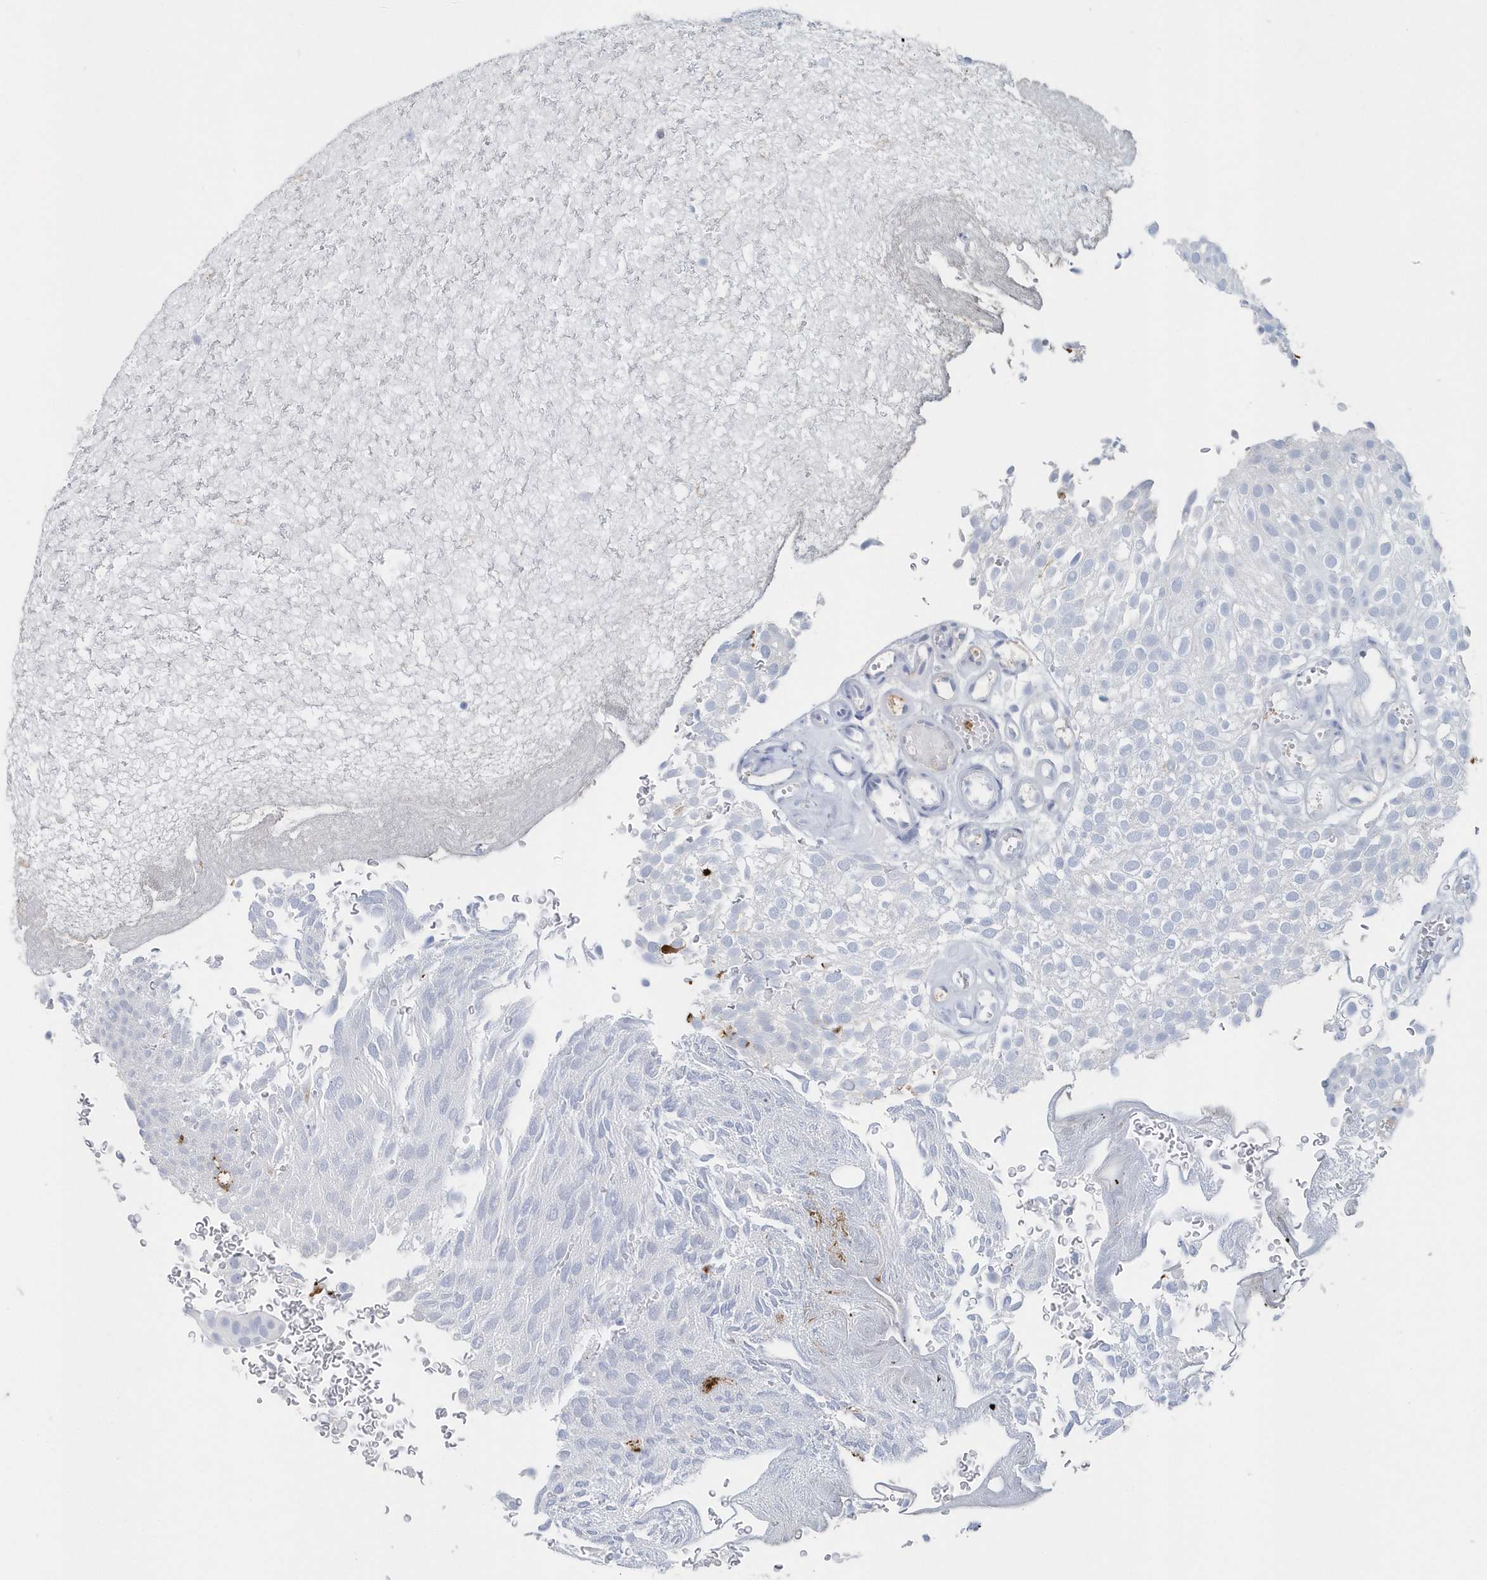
{"staining": {"intensity": "negative", "quantity": "none", "location": "none"}, "tissue": "urothelial cancer", "cell_type": "Tumor cells", "image_type": "cancer", "snomed": [{"axis": "morphology", "description": "Urothelial carcinoma, Low grade"}, {"axis": "topography", "description": "Urinary bladder"}], "caption": "Histopathology image shows no protein expression in tumor cells of urothelial cancer tissue.", "gene": "JCHAIN", "patient": {"sex": "male", "age": 78}}